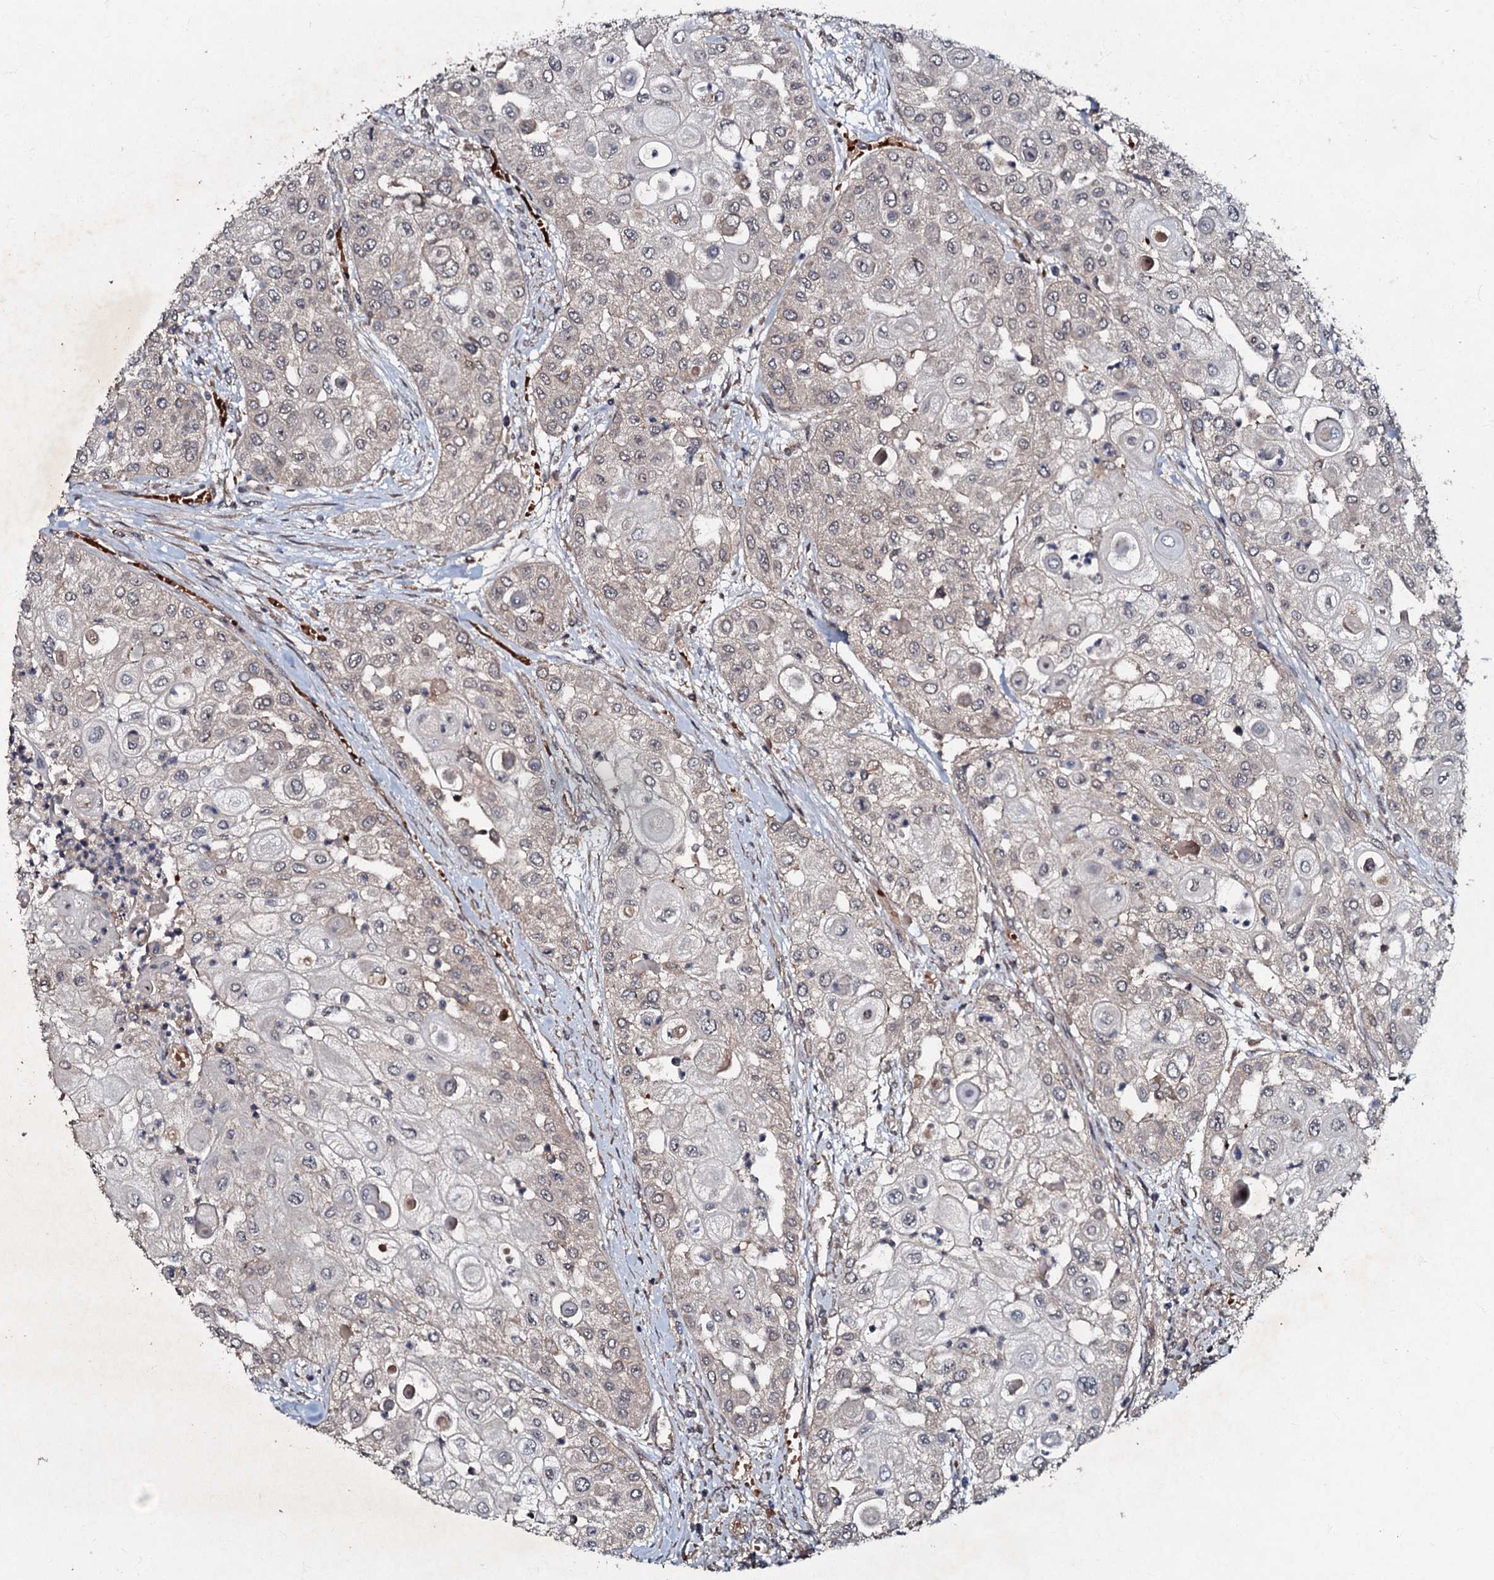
{"staining": {"intensity": "negative", "quantity": "none", "location": "none"}, "tissue": "urothelial cancer", "cell_type": "Tumor cells", "image_type": "cancer", "snomed": [{"axis": "morphology", "description": "Urothelial carcinoma, High grade"}, {"axis": "topography", "description": "Urinary bladder"}], "caption": "An IHC micrograph of urothelial cancer is shown. There is no staining in tumor cells of urothelial cancer. (DAB immunohistochemistry (IHC) visualized using brightfield microscopy, high magnification).", "gene": "MANSC4", "patient": {"sex": "female", "age": 79}}